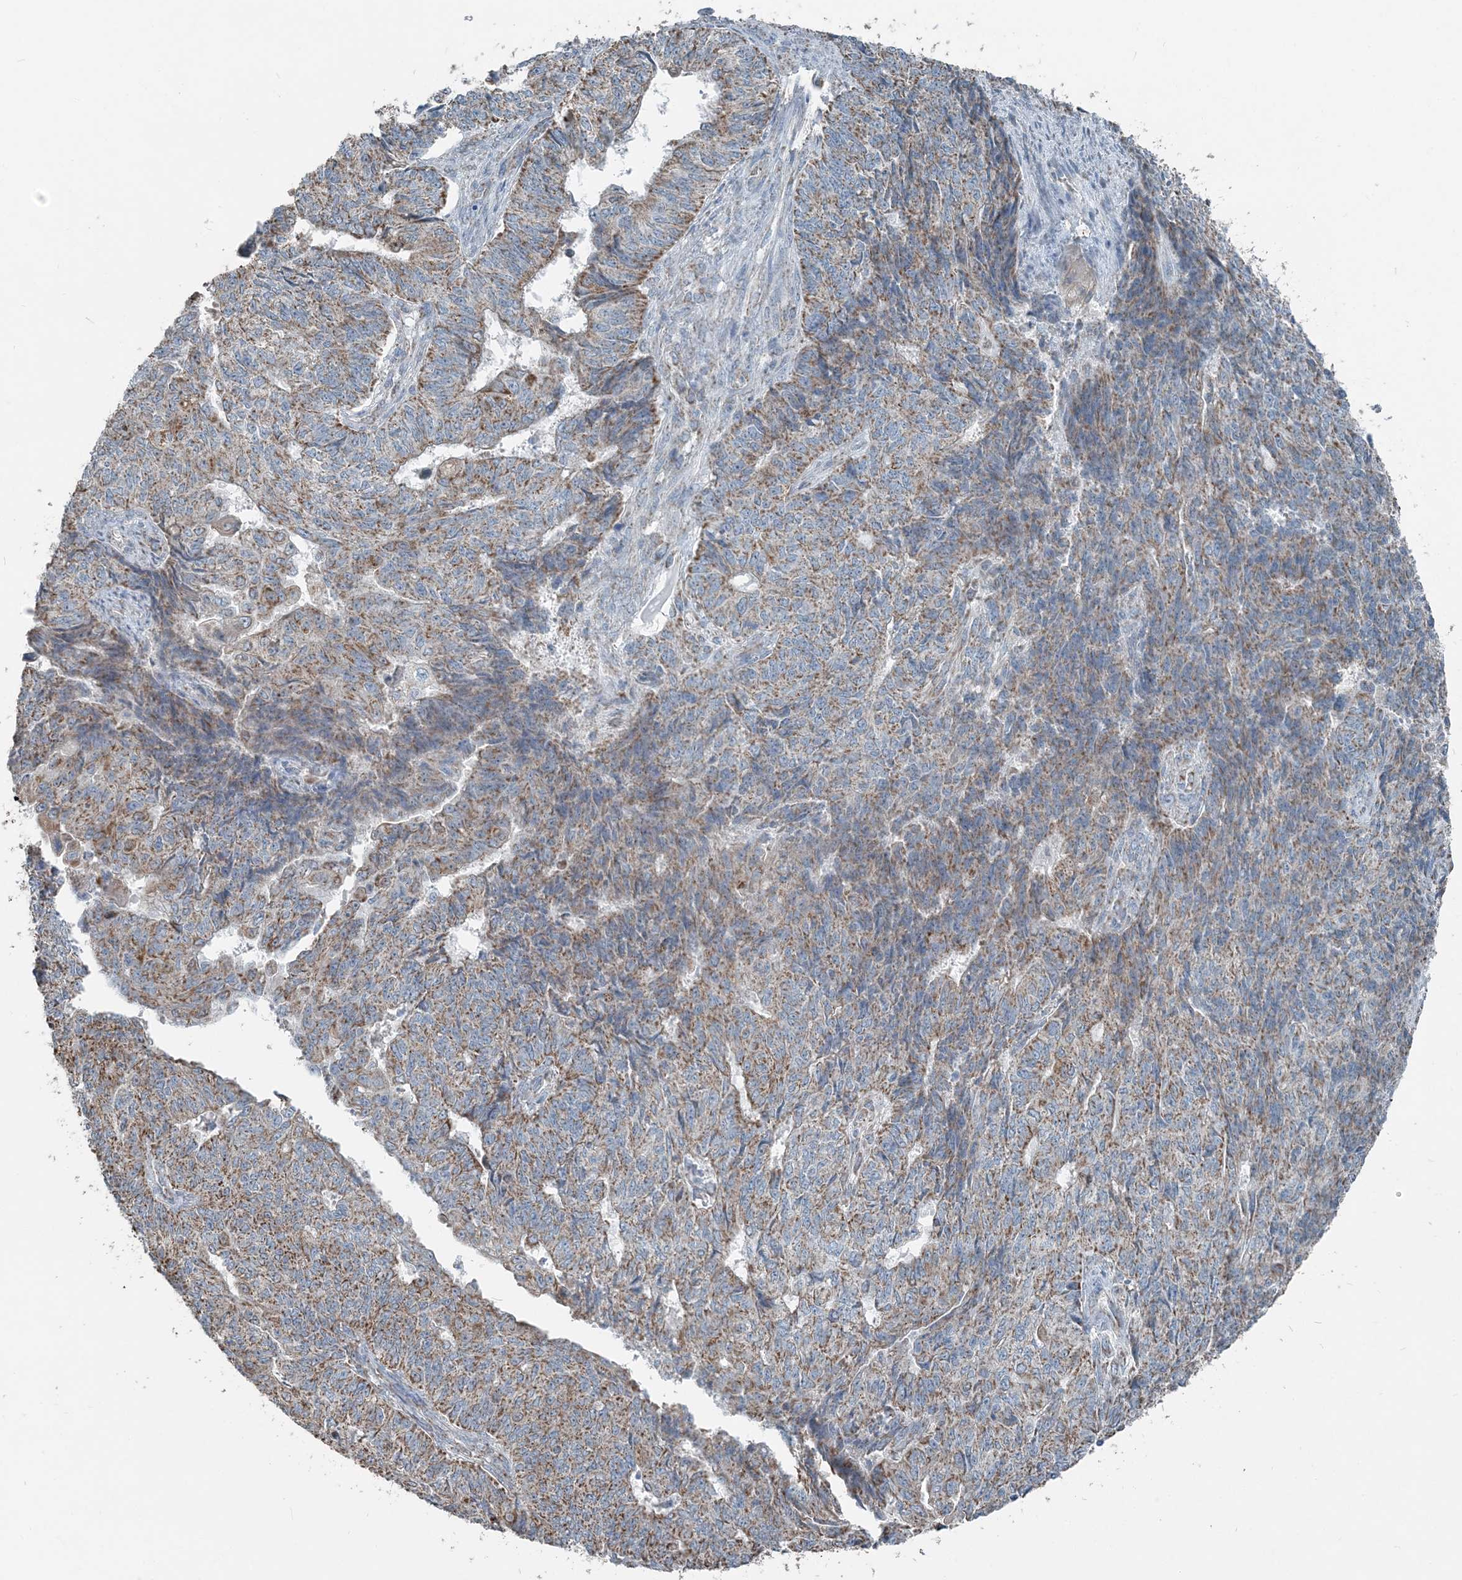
{"staining": {"intensity": "moderate", "quantity": ">75%", "location": "cytoplasmic/membranous"}, "tissue": "endometrial cancer", "cell_type": "Tumor cells", "image_type": "cancer", "snomed": [{"axis": "morphology", "description": "Adenocarcinoma, NOS"}, {"axis": "topography", "description": "Endometrium"}], "caption": "Adenocarcinoma (endometrial) stained for a protein (brown) shows moderate cytoplasmic/membranous positive positivity in about >75% of tumor cells.", "gene": "SUCLG1", "patient": {"sex": "female", "age": 32}}